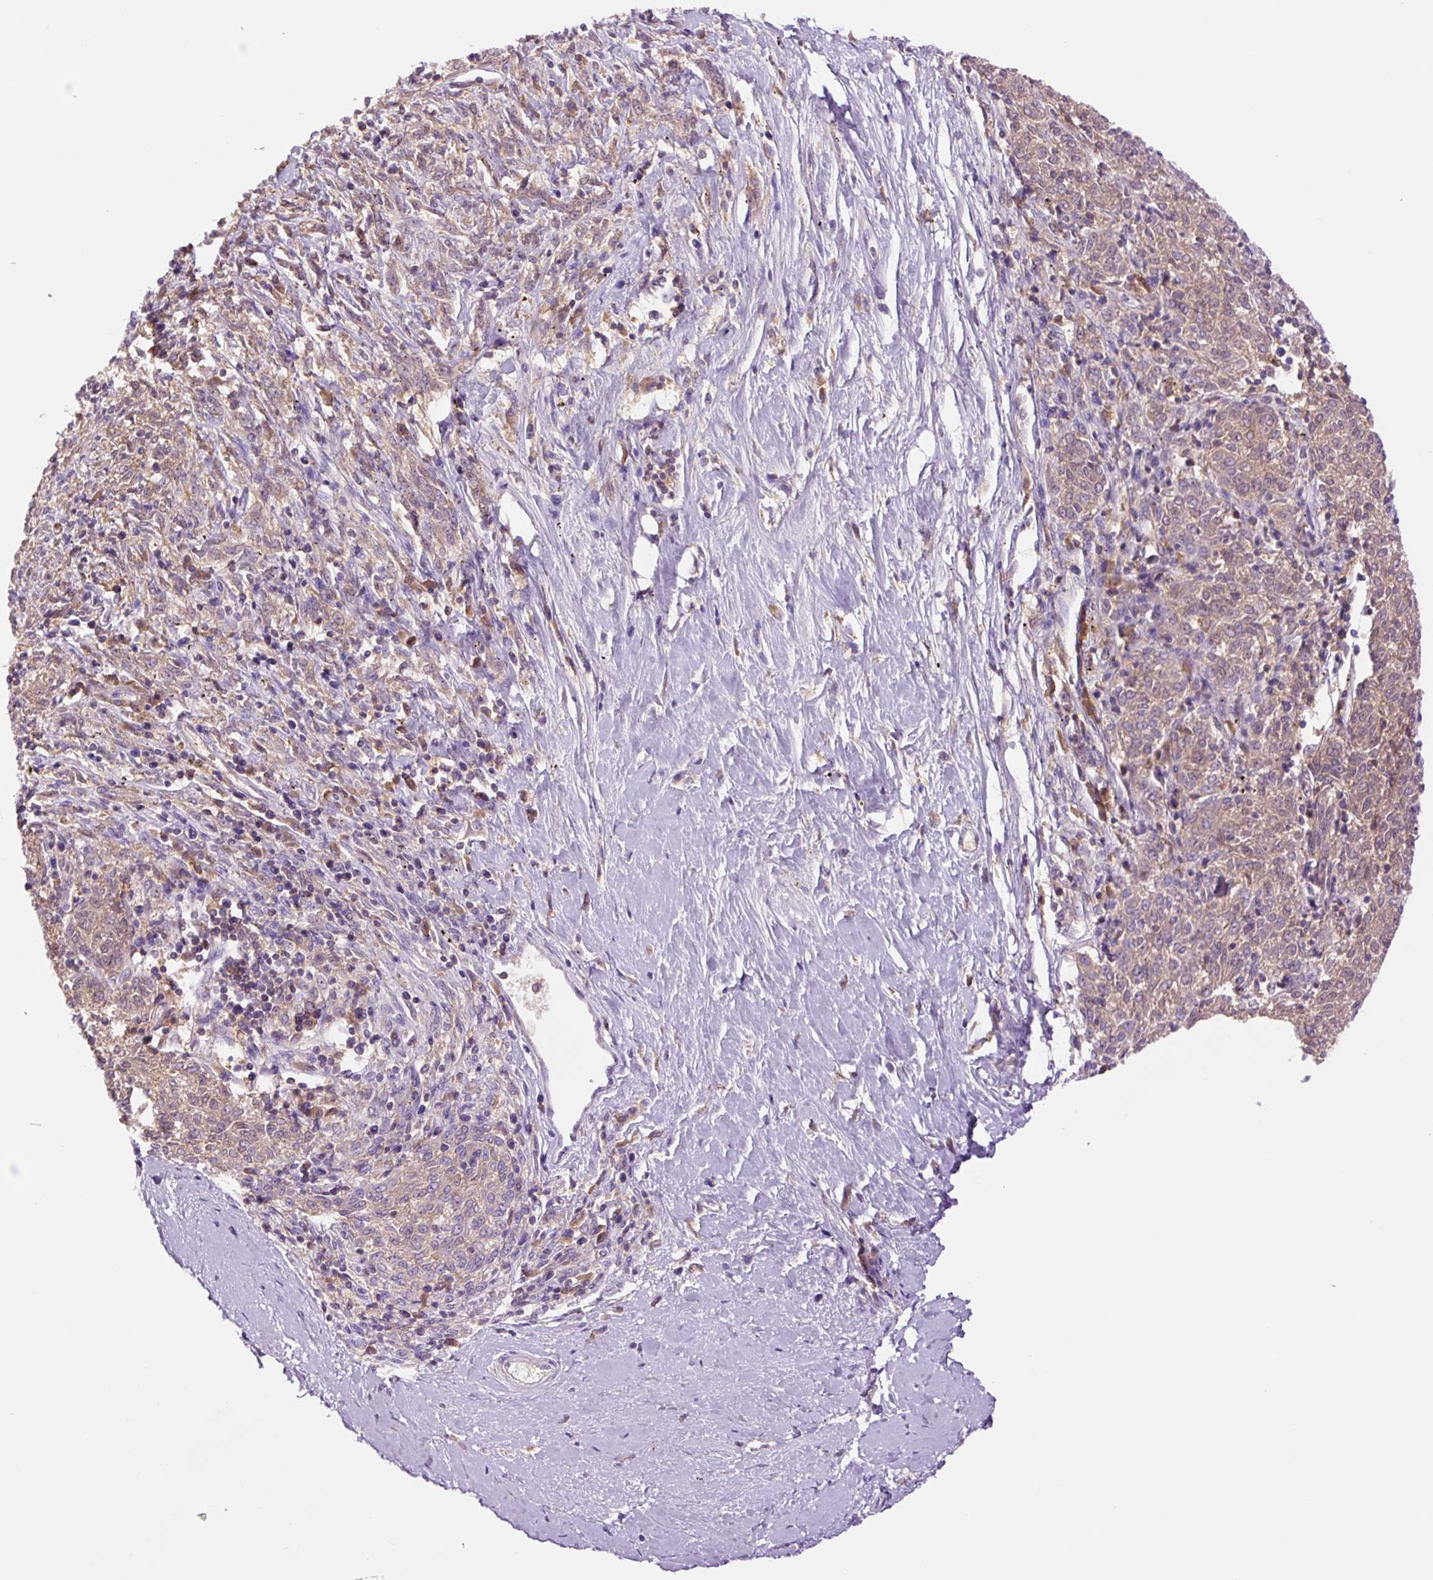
{"staining": {"intensity": "weak", "quantity": ">75%", "location": "cytoplasmic/membranous"}, "tissue": "melanoma", "cell_type": "Tumor cells", "image_type": "cancer", "snomed": [{"axis": "morphology", "description": "Malignant melanoma, NOS"}, {"axis": "topography", "description": "Skin"}], "caption": "Malignant melanoma tissue demonstrates weak cytoplasmic/membranous positivity in approximately >75% of tumor cells, visualized by immunohistochemistry. Ihc stains the protein in brown and the nuclei are stained blue.", "gene": "DPPA4", "patient": {"sex": "female", "age": 72}}